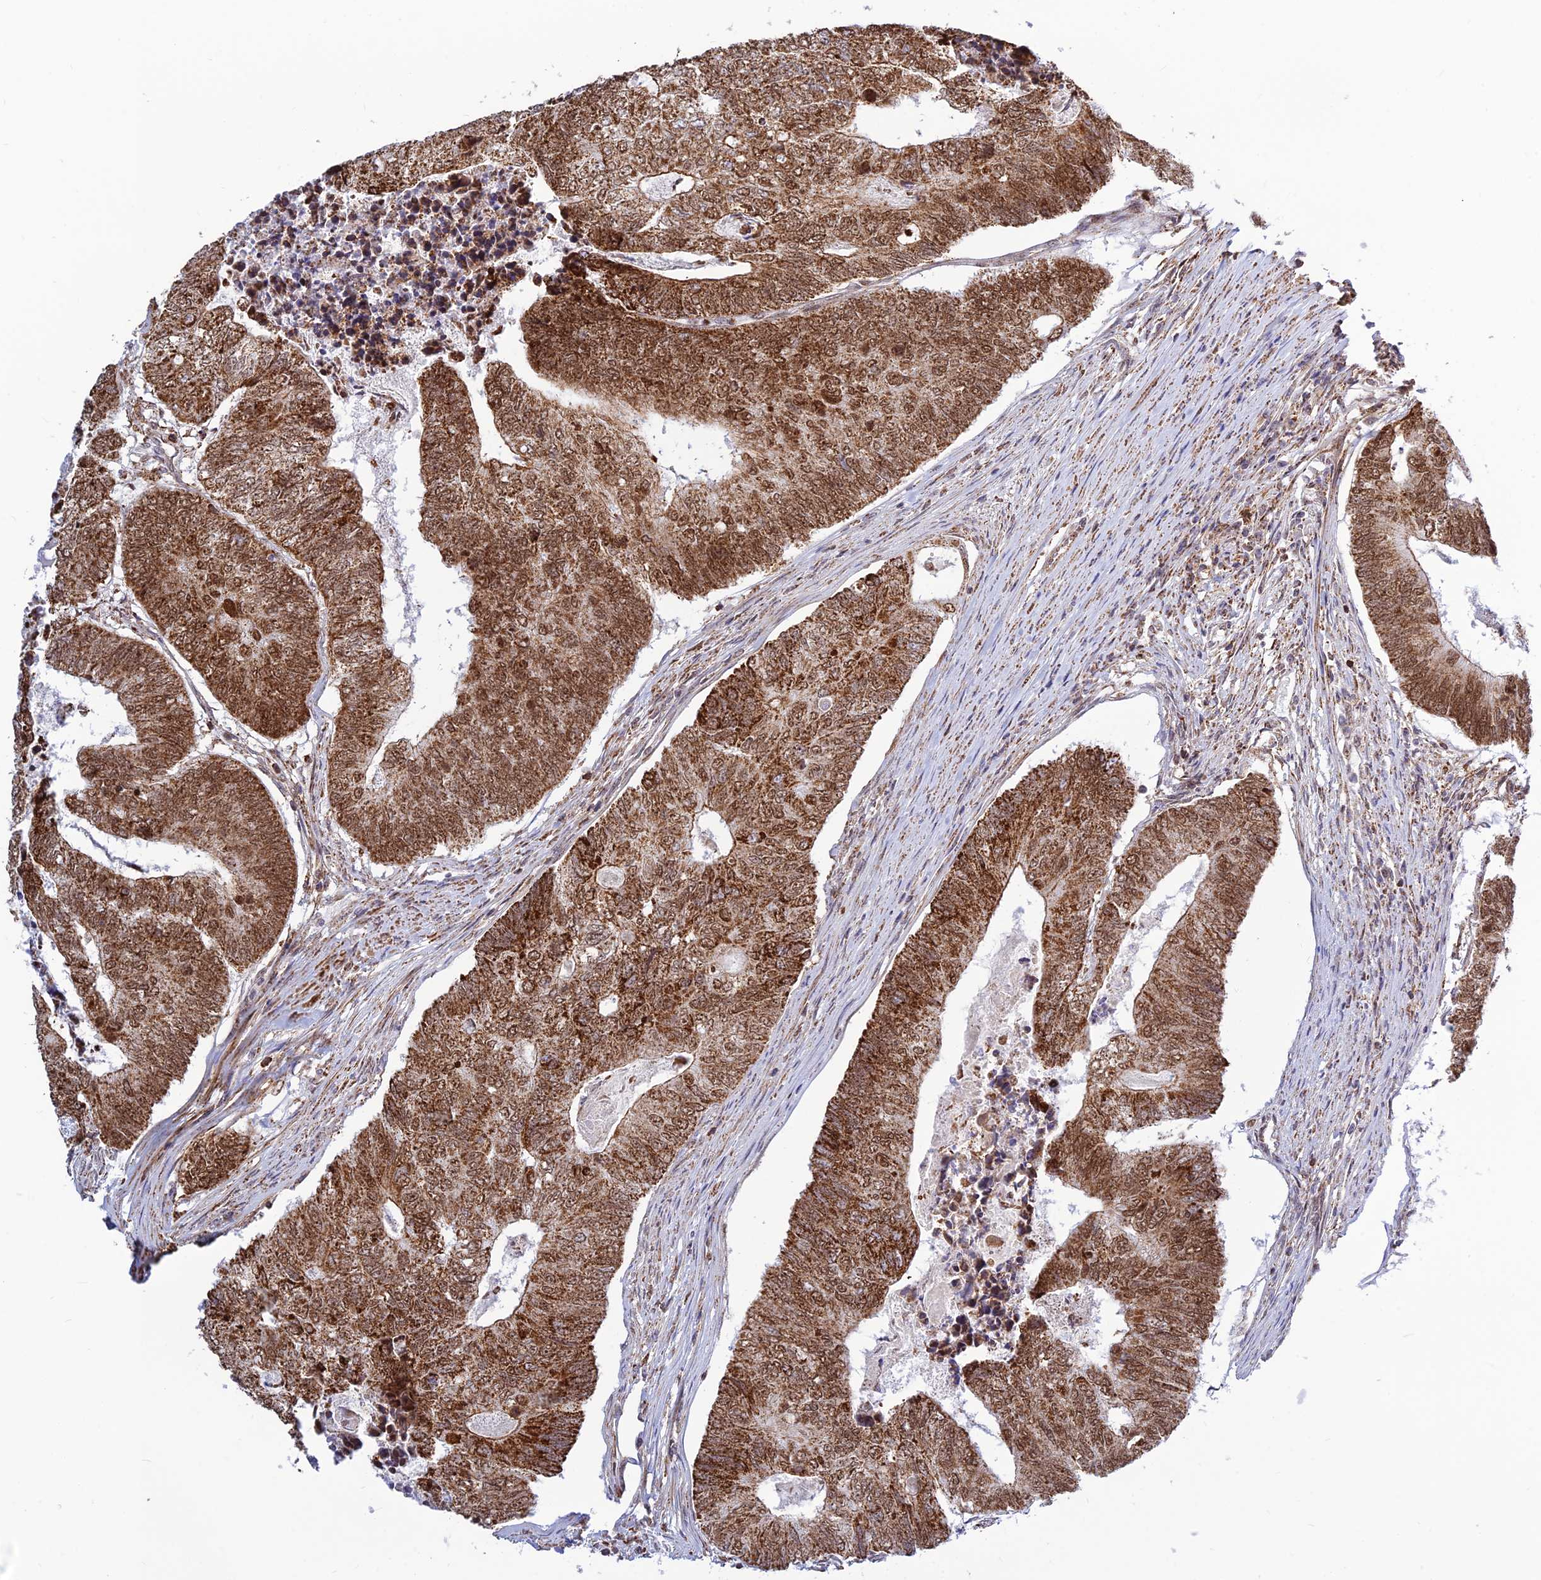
{"staining": {"intensity": "strong", "quantity": ">75%", "location": "cytoplasmic/membranous,nuclear"}, "tissue": "colorectal cancer", "cell_type": "Tumor cells", "image_type": "cancer", "snomed": [{"axis": "morphology", "description": "Adenocarcinoma, NOS"}, {"axis": "topography", "description": "Colon"}], "caption": "Strong cytoplasmic/membranous and nuclear protein staining is appreciated in about >75% of tumor cells in colorectal cancer.", "gene": "POLR1G", "patient": {"sex": "female", "age": 67}}